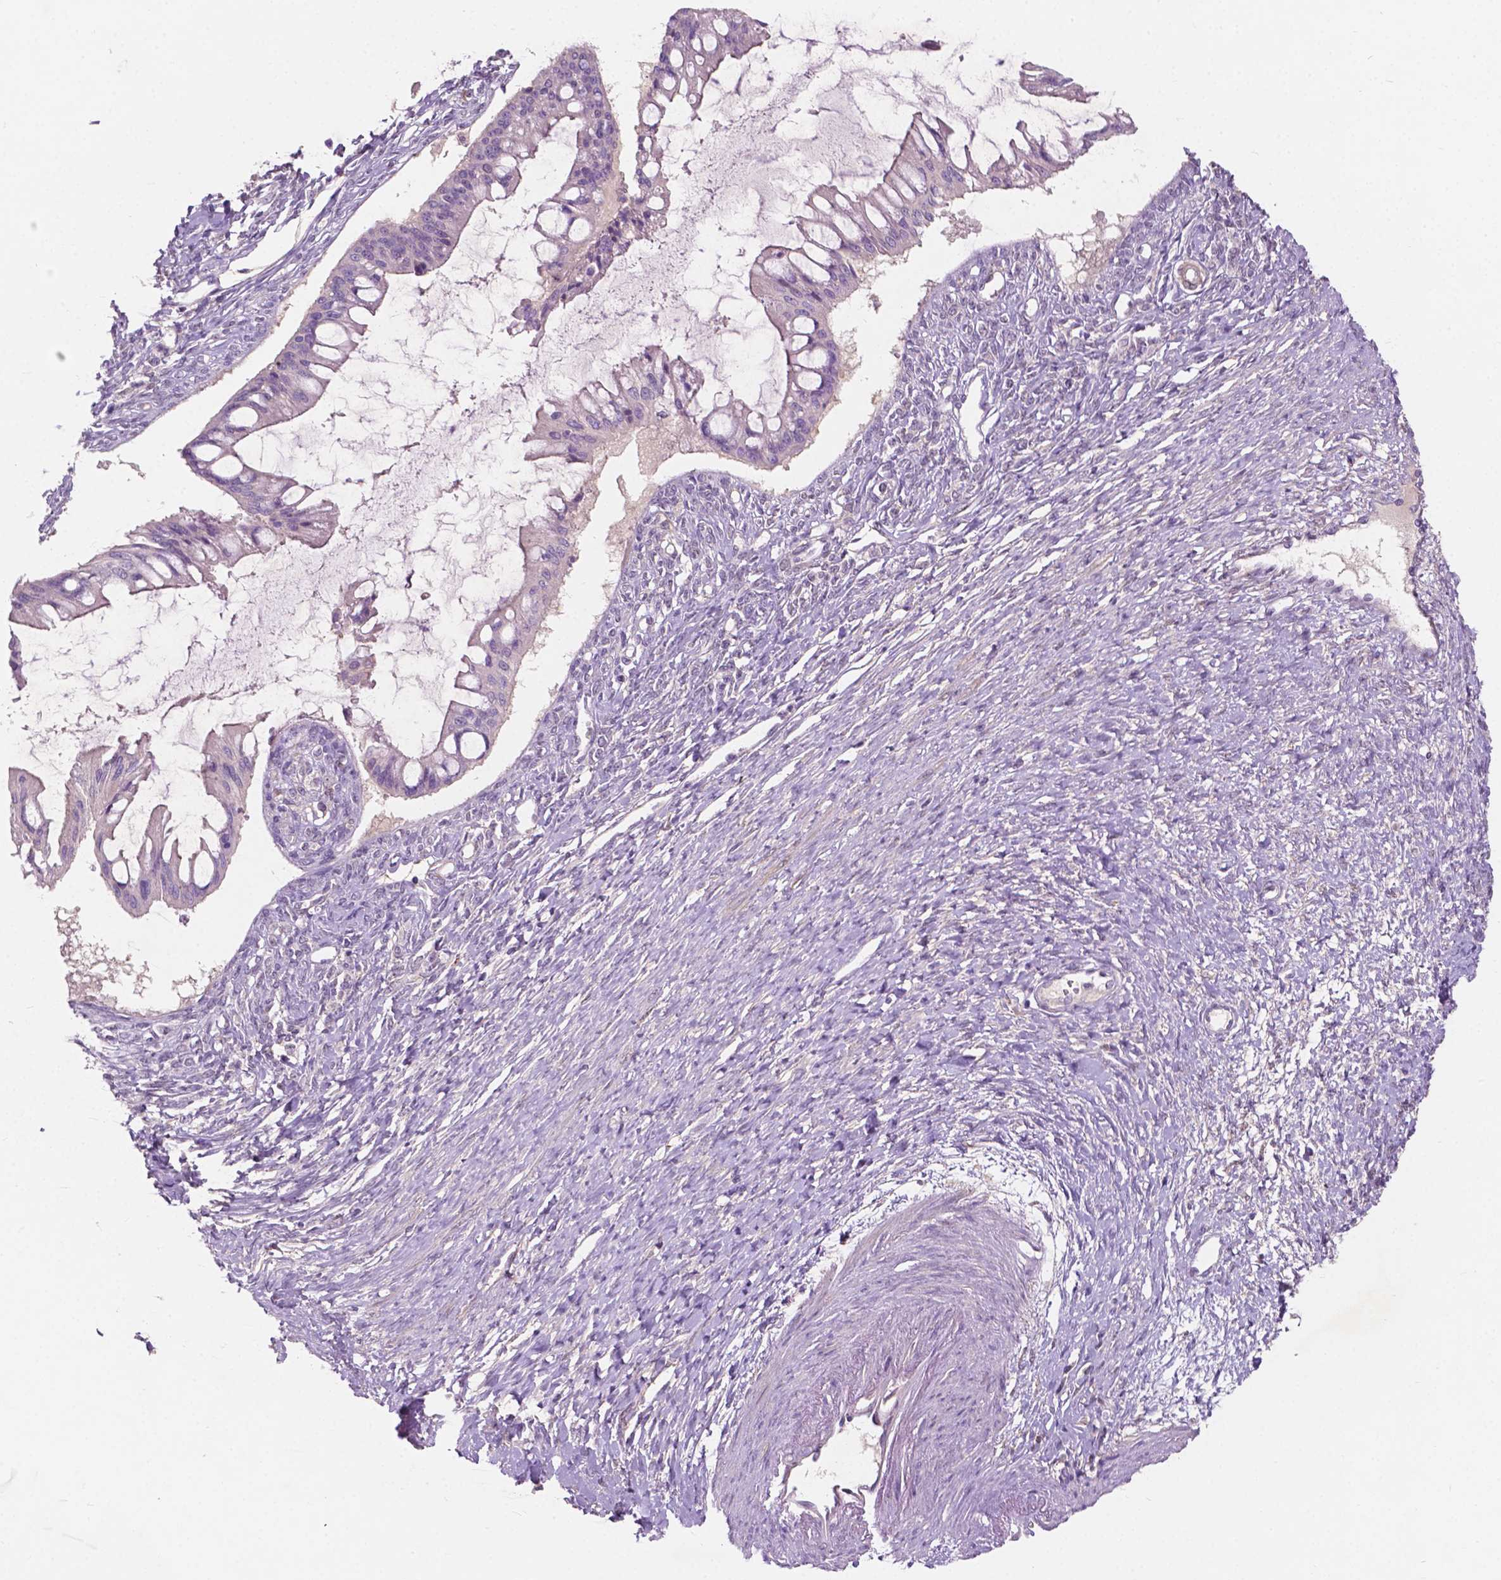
{"staining": {"intensity": "weak", "quantity": "<25%", "location": "cytoplasmic/membranous"}, "tissue": "ovarian cancer", "cell_type": "Tumor cells", "image_type": "cancer", "snomed": [{"axis": "morphology", "description": "Cystadenocarcinoma, mucinous, NOS"}, {"axis": "topography", "description": "Ovary"}], "caption": "An image of human mucinous cystadenocarcinoma (ovarian) is negative for staining in tumor cells.", "gene": "GPR37", "patient": {"sex": "female", "age": 73}}